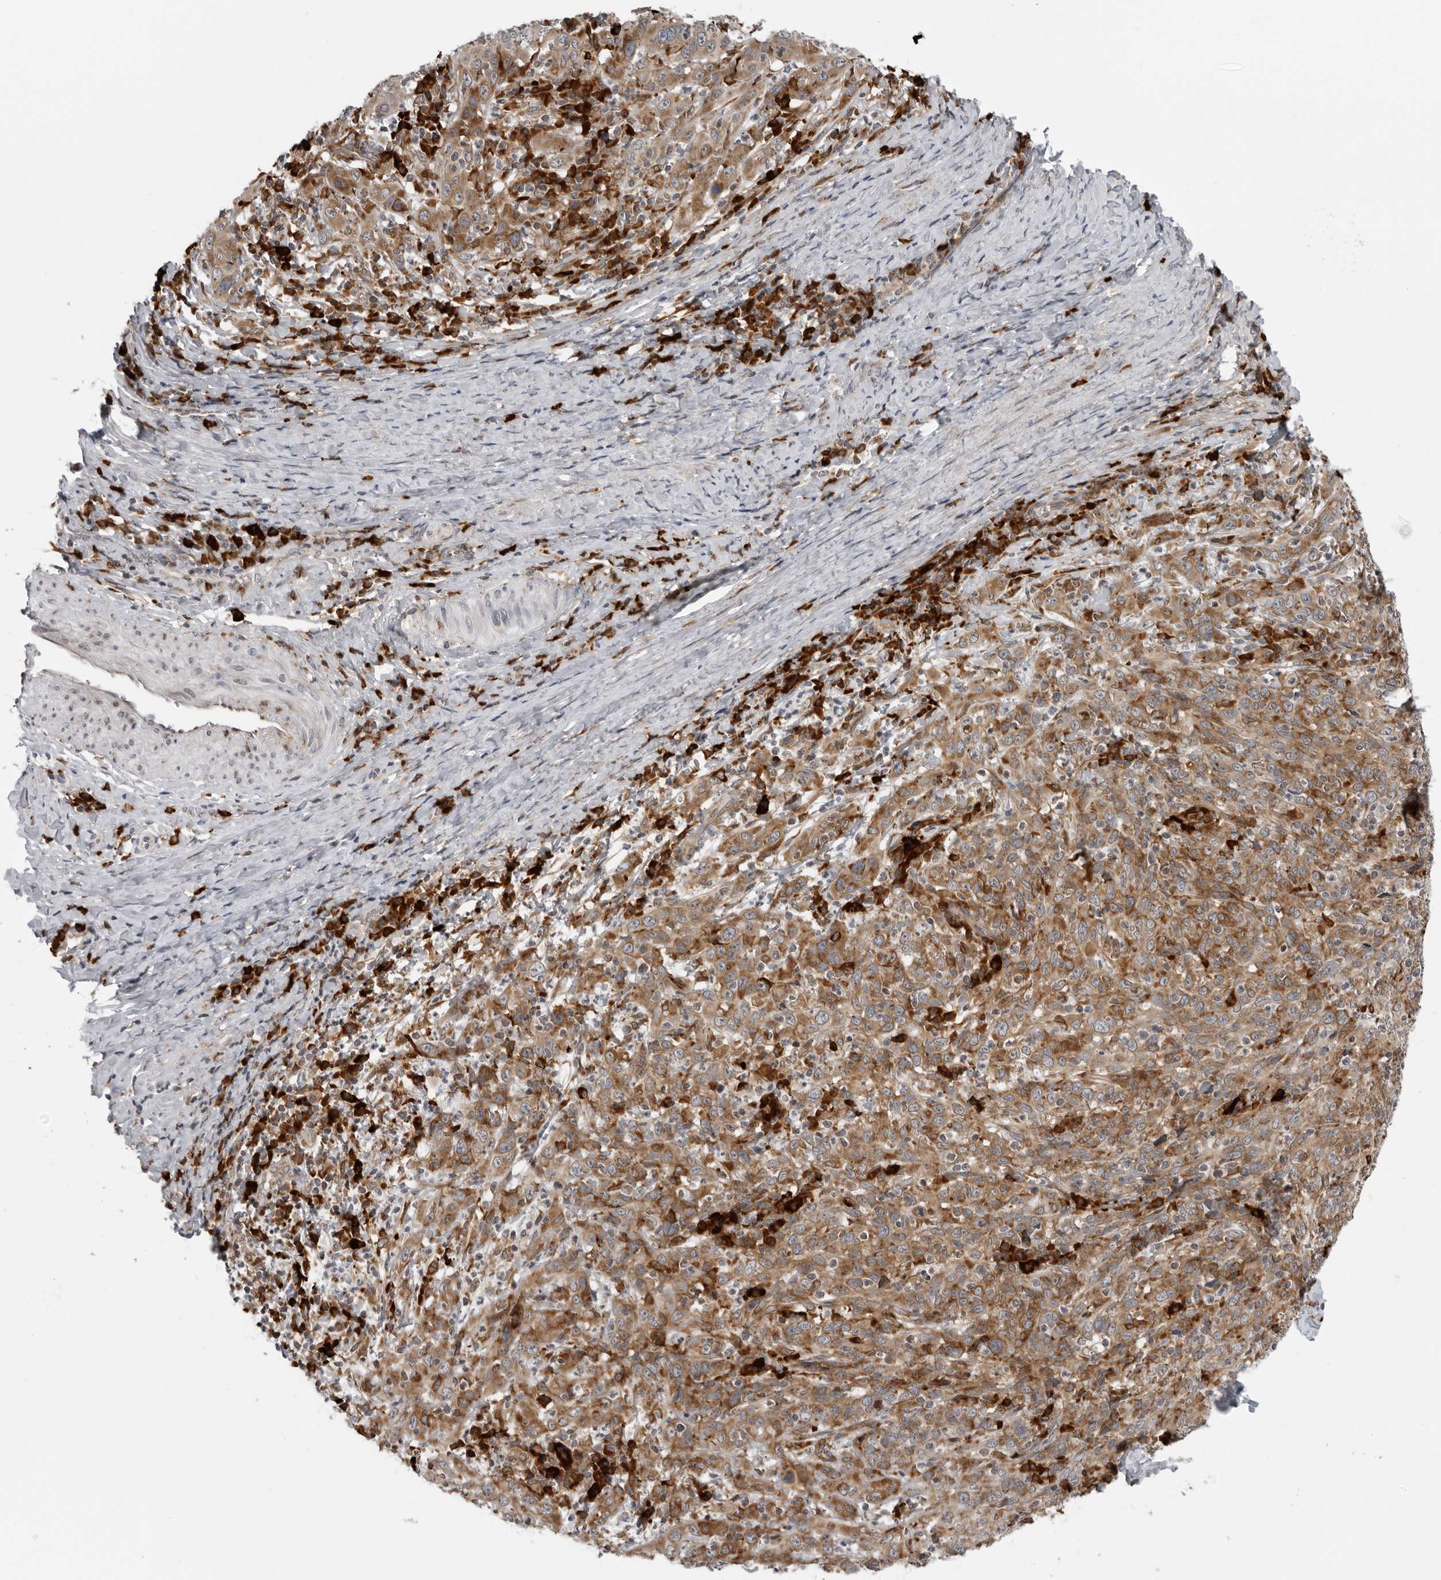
{"staining": {"intensity": "moderate", "quantity": ">75%", "location": "cytoplasmic/membranous"}, "tissue": "cervical cancer", "cell_type": "Tumor cells", "image_type": "cancer", "snomed": [{"axis": "morphology", "description": "Squamous cell carcinoma, NOS"}, {"axis": "topography", "description": "Cervix"}], "caption": "Protein staining displays moderate cytoplasmic/membranous staining in approximately >75% of tumor cells in cervical cancer.", "gene": "ALPK2", "patient": {"sex": "female", "age": 46}}